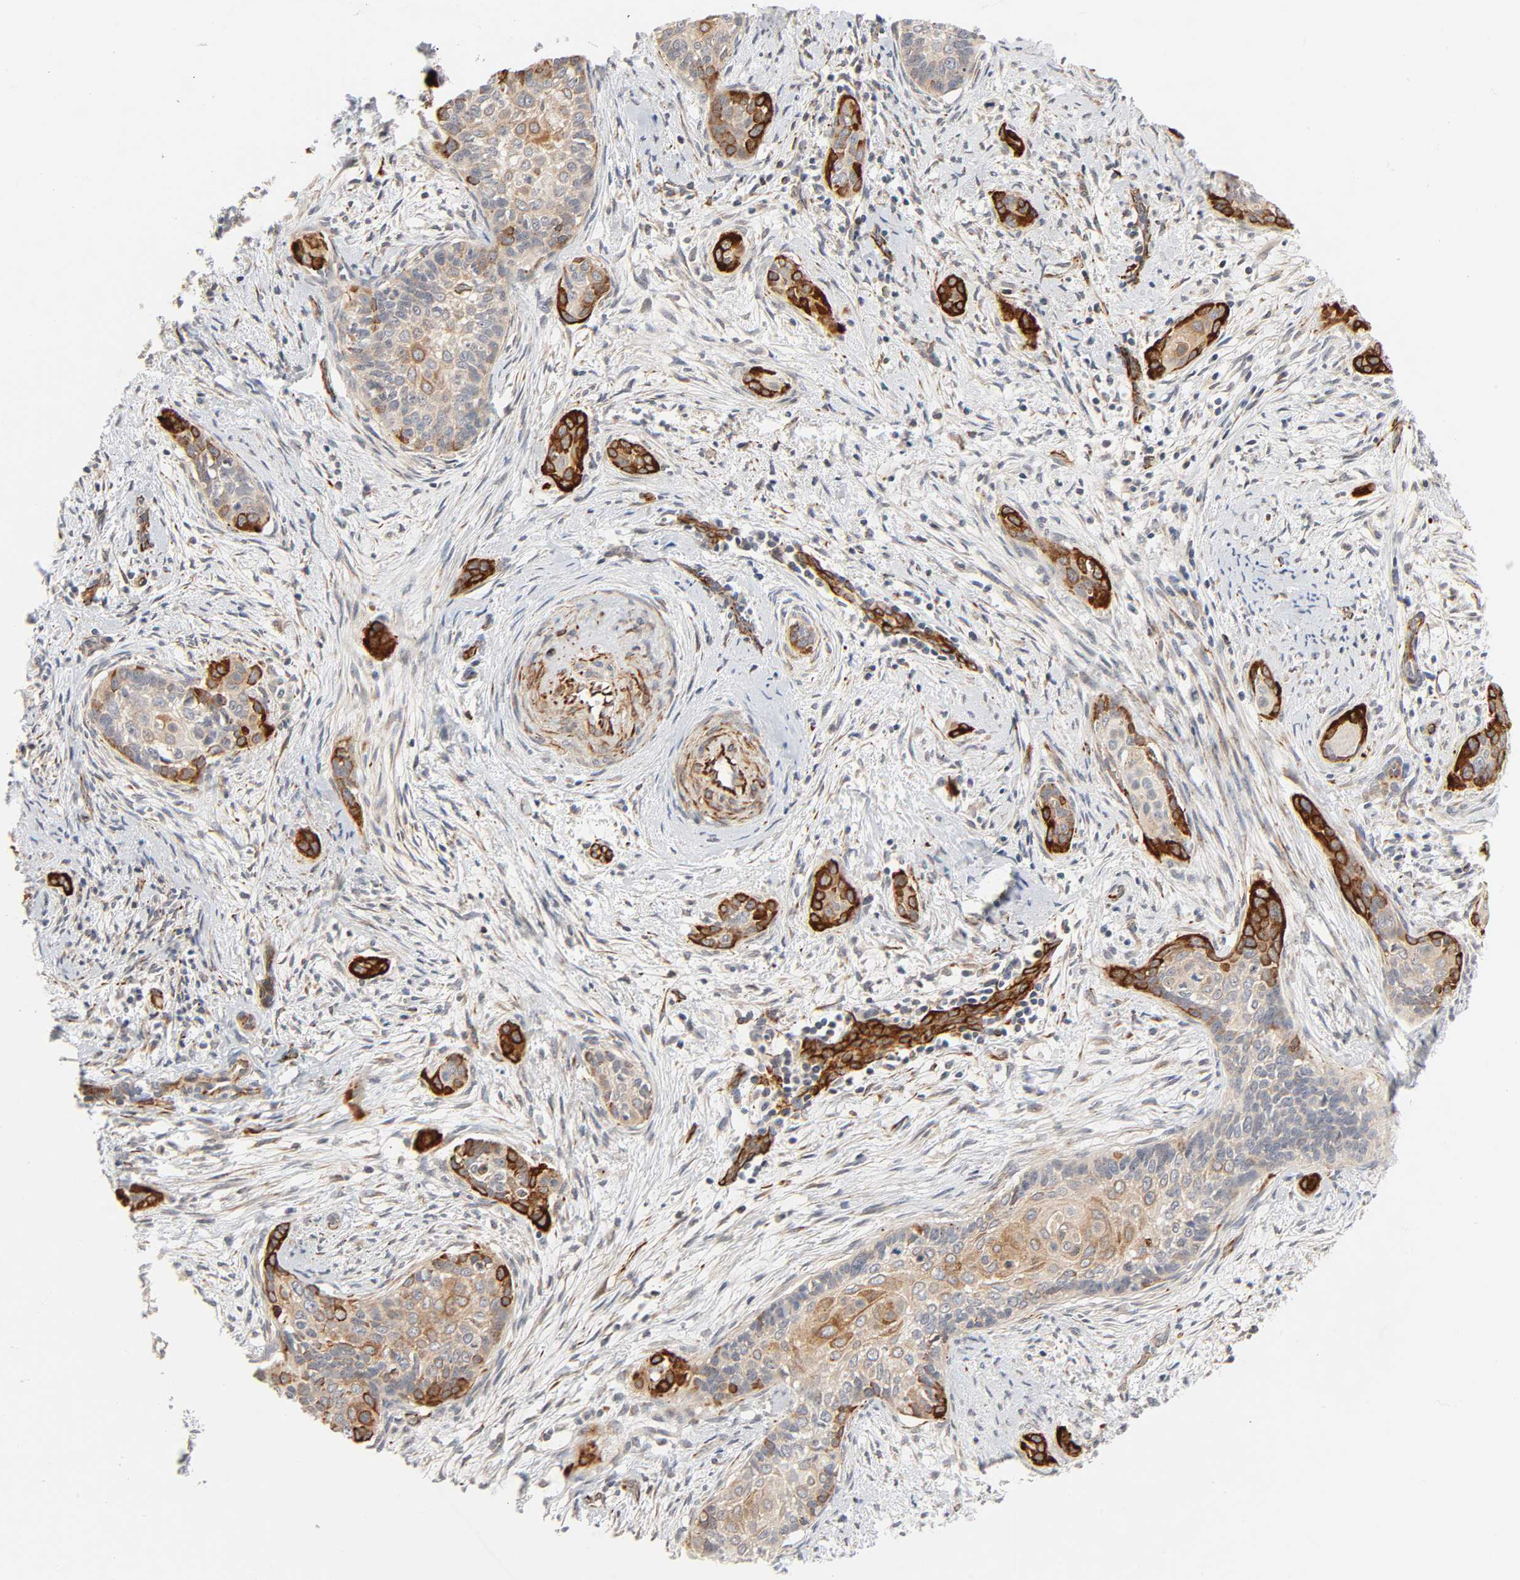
{"staining": {"intensity": "strong", "quantity": ">75%", "location": "cytoplasmic/membranous"}, "tissue": "cervical cancer", "cell_type": "Tumor cells", "image_type": "cancer", "snomed": [{"axis": "morphology", "description": "Squamous cell carcinoma, NOS"}, {"axis": "topography", "description": "Cervix"}], "caption": "Human cervical cancer stained with a brown dye exhibits strong cytoplasmic/membranous positive staining in approximately >75% of tumor cells.", "gene": "REEP6", "patient": {"sex": "female", "age": 33}}